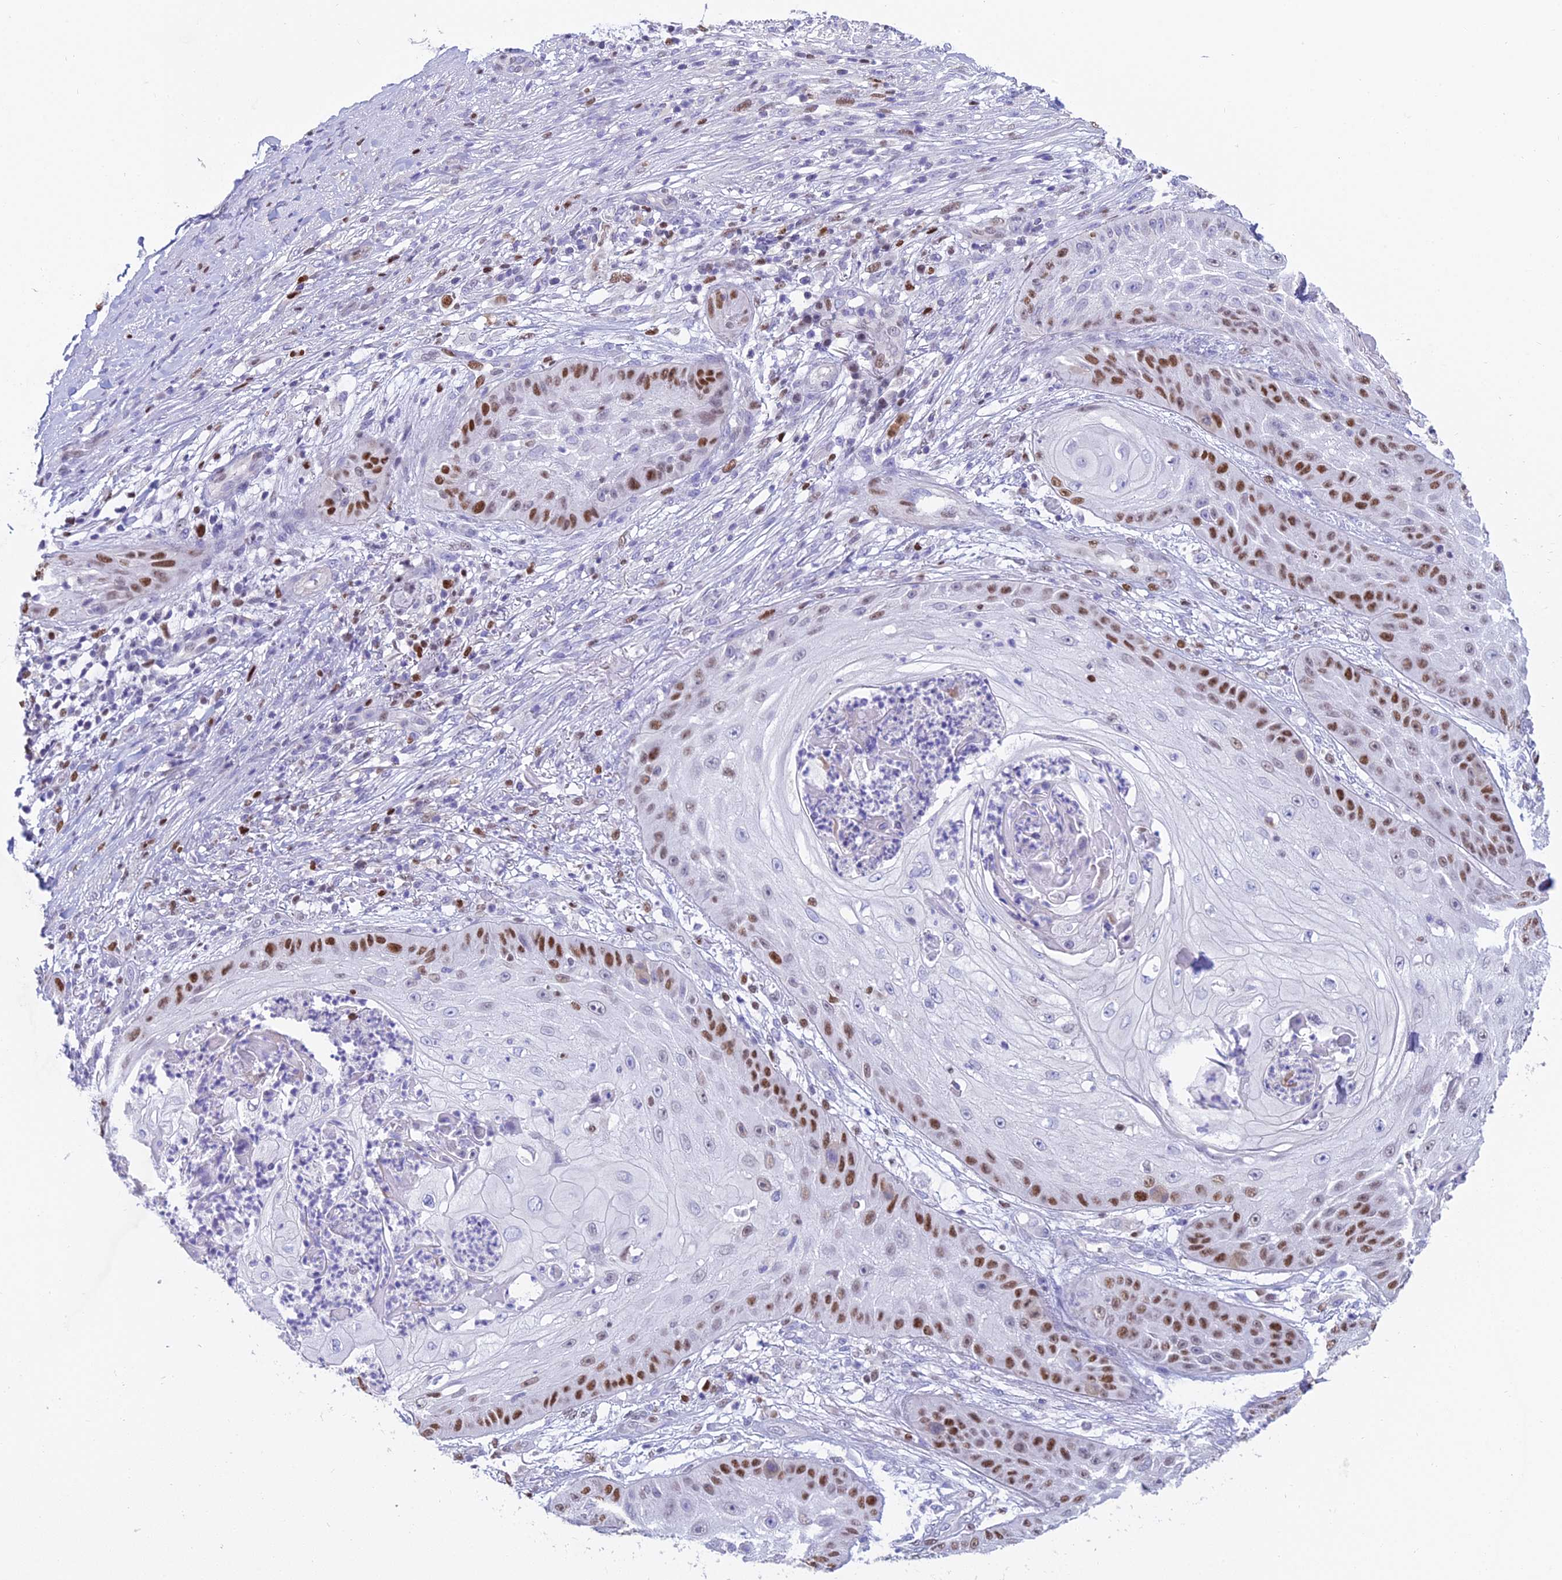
{"staining": {"intensity": "moderate", "quantity": "<25%", "location": "nuclear"}, "tissue": "skin cancer", "cell_type": "Tumor cells", "image_type": "cancer", "snomed": [{"axis": "morphology", "description": "Squamous cell carcinoma, NOS"}, {"axis": "topography", "description": "Skin"}], "caption": "Human skin squamous cell carcinoma stained with a brown dye reveals moderate nuclear positive expression in approximately <25% of tumor cells.", "gene": "MCM2", "patient": {"sex": "male", "age": 70}}